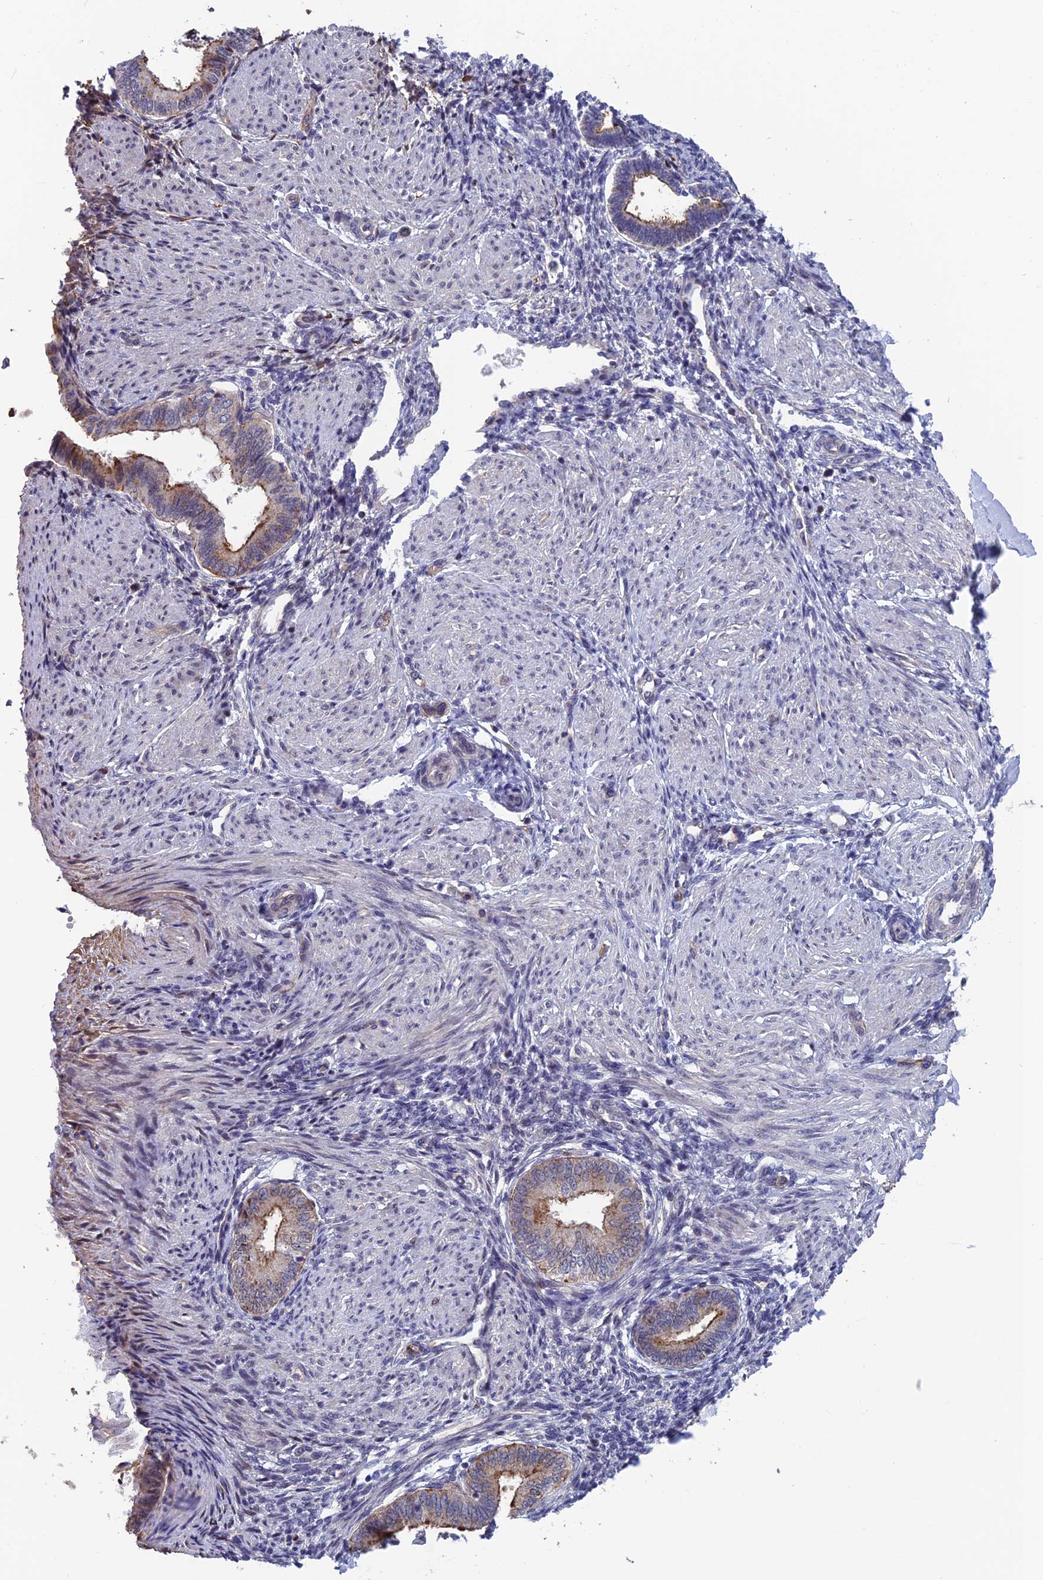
{"staining": {"intensity": "weak", "quantity": "<25%", "location": "nuclear"}, "tissue": "endometrium", "cell_type": "Cells in endometrial stroma", "image_type": "normal", "snomed": [{"axis": "morphology", "description": "Normal tissue, NOS"}, {"axis": "topography", "description": "Endometrium"}], "caption": "The image demonstrates no staining of cells in endometrial stroma in benign endometrium.", "gene": "FKBPL", "patient": {"sex": "female", "age": 53}}